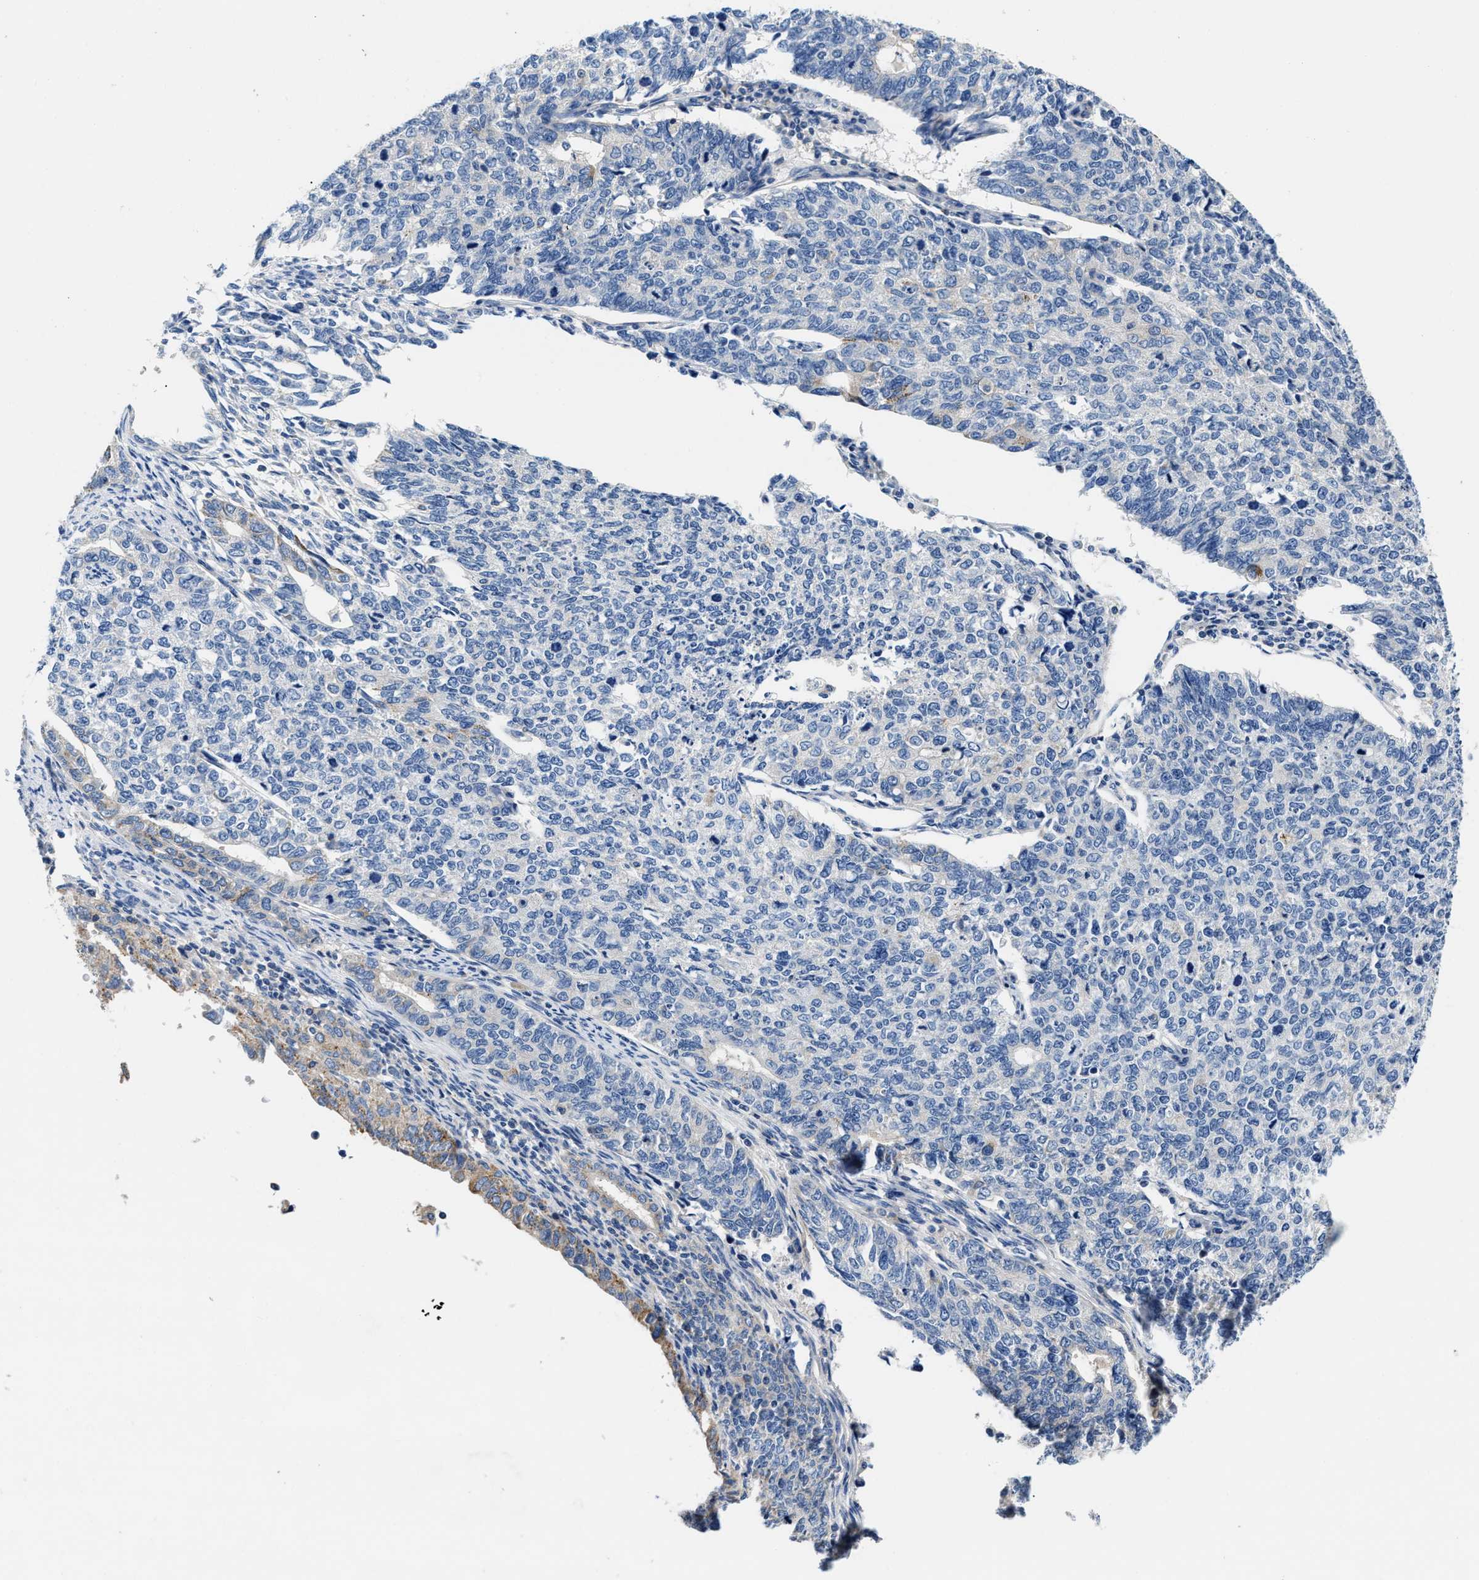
{"staining": {"intensity": "negative", "quantity": "none", "location": "none"}, "tissue": "cervical cancer", "cell_type": "Tumor cells", "image_type": "cancer", "snomed": [{"axis": "morphology", "description": "Squamous cell carcinoma, NOS"}, {"axis": "topography", "description": "Cervix"}], "caption": "This is an immunohistochemistry histopathology image of human cervical squamous cell carcinoma. There is no expression in tumor cells.", "gene": "TUT7", "patient": {"sex": "female", "age": 63}}